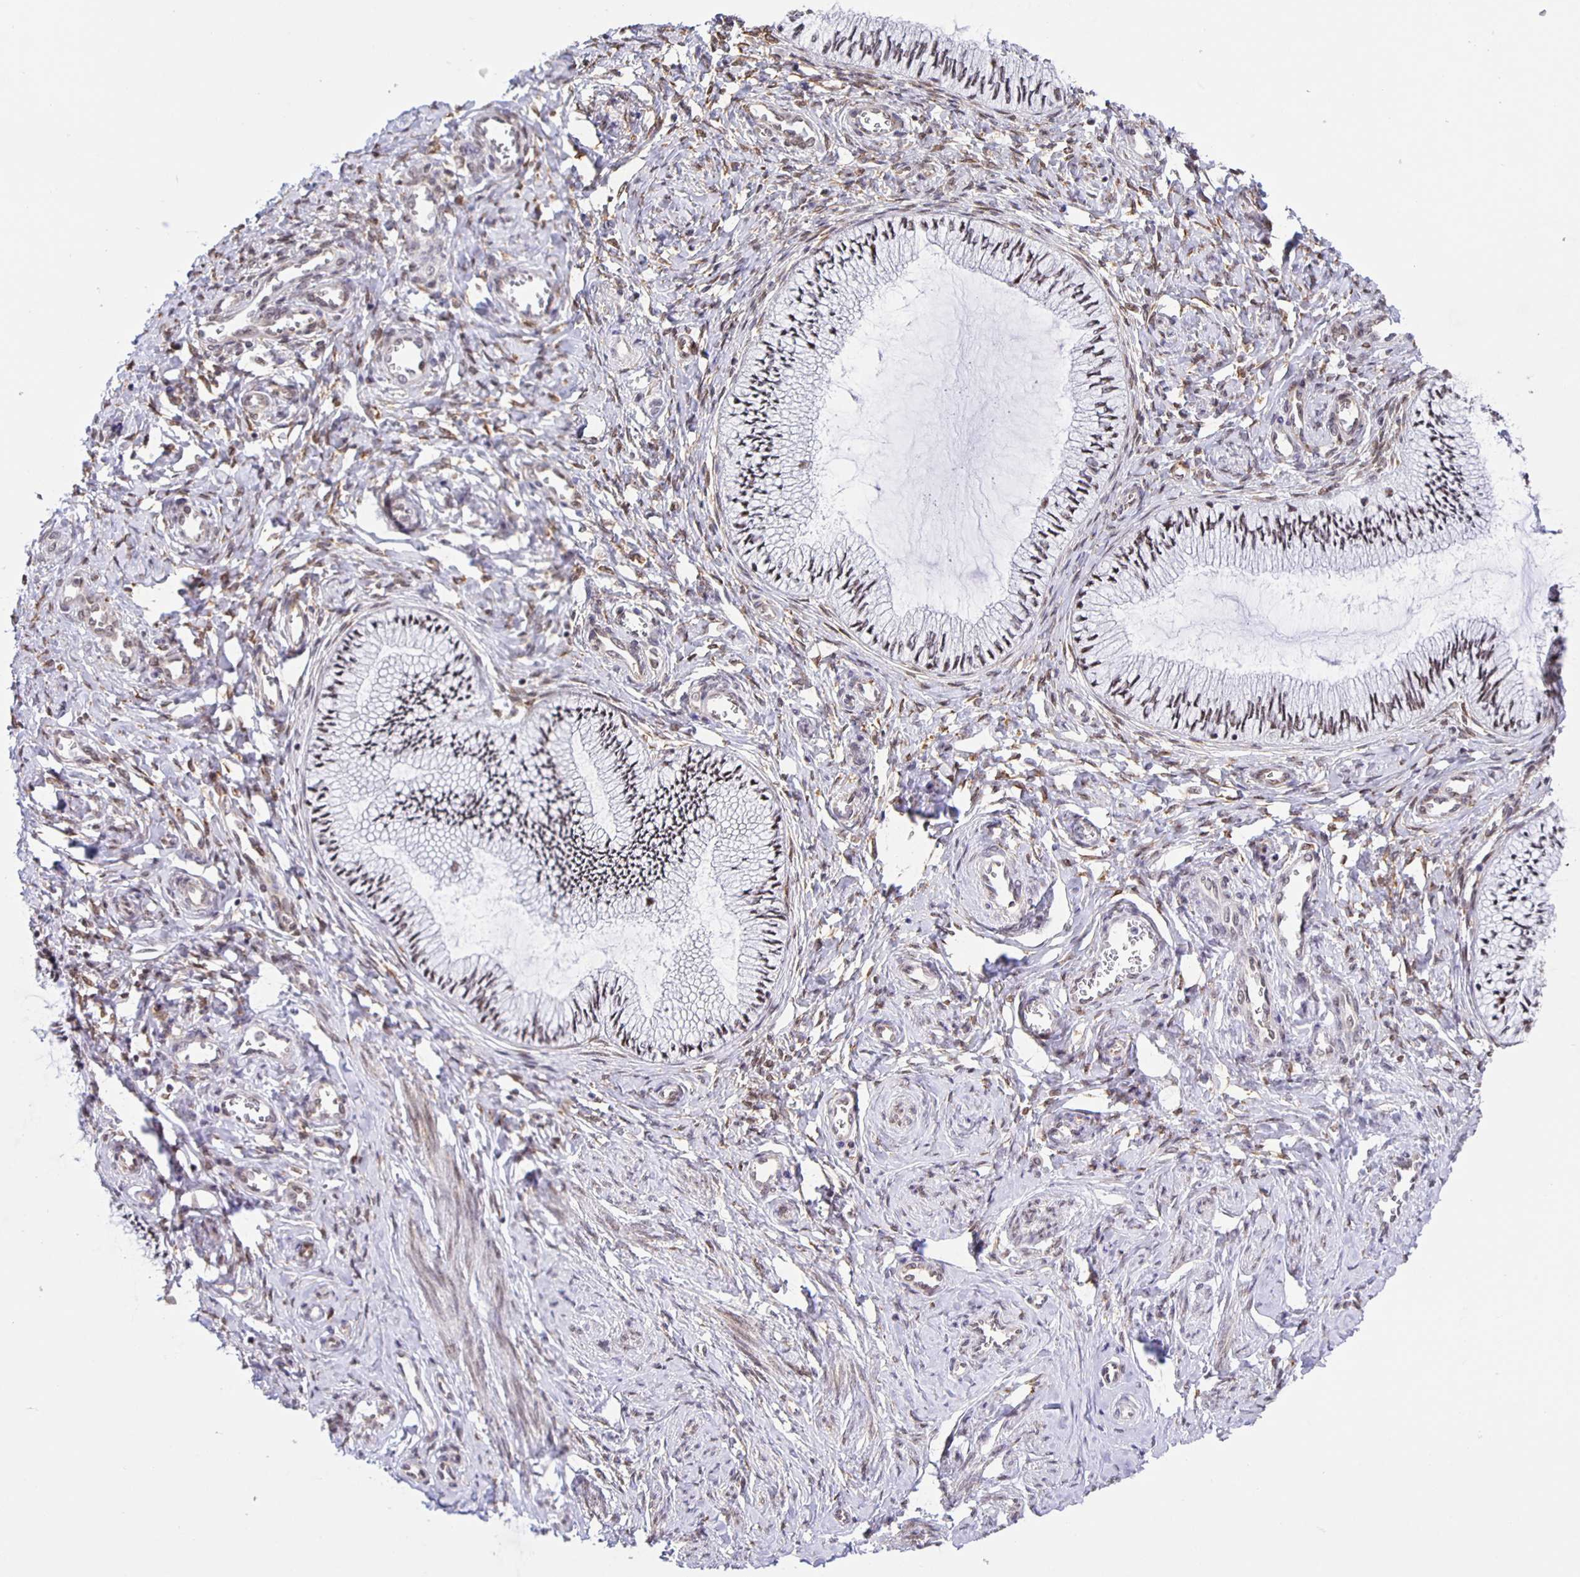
{"staining": {"intensity": "strong", "quantity": ">75%", "location": "nuclear"}, "tissue": "cervix", "cell_type": "Glandular cells", "image_type": "normal", "snomed": [{"axis": "morphology", "description": "Normal tissue, NOS"}, {"axis": "topography", "description": "Cervix"}], "caption": "Strong nuclear staining is appreciated in about >75% of glandular cells in normal cervix.", "gene": "ZRANB2", "patient": {"sex": "female", "age": 24}}